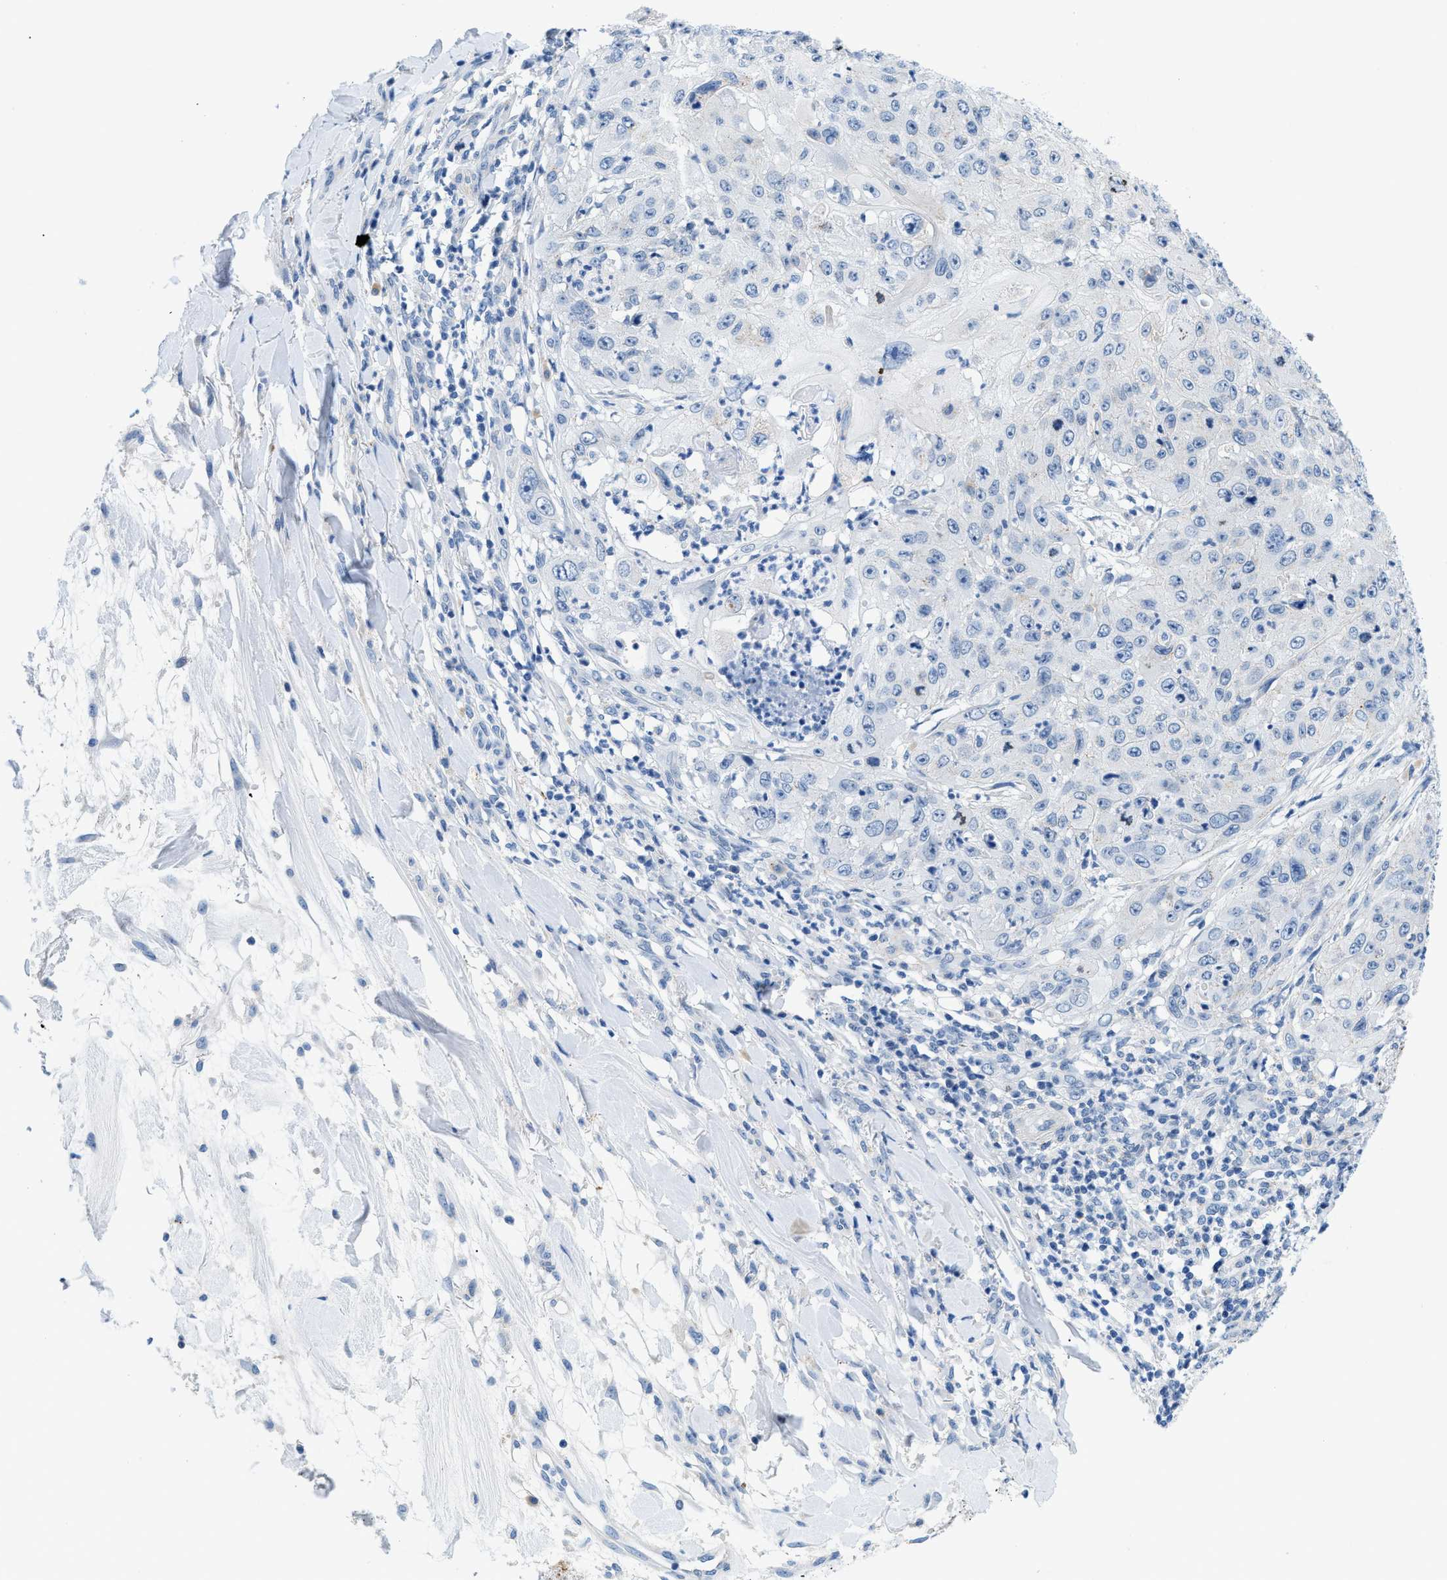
{"staining": {"intensity": "negative", "quantity": "none", "location": "none"}, "tissue": "skin cancer", "cell_type": "Tumor cells", "image_type": "cancer", "snomed": [{"axis": "morphology", "description": "Squamous cell carcinoma, NOS"}, {"axis": "topography", "description": "Skin"}], "caption": "DAB immunohistochemical staining of human skin squamous cell carcinoma reveals no significant positivity in tumor cells.", "gene": "FDCSP", "patient": {"sex": "female", "age": 80}}